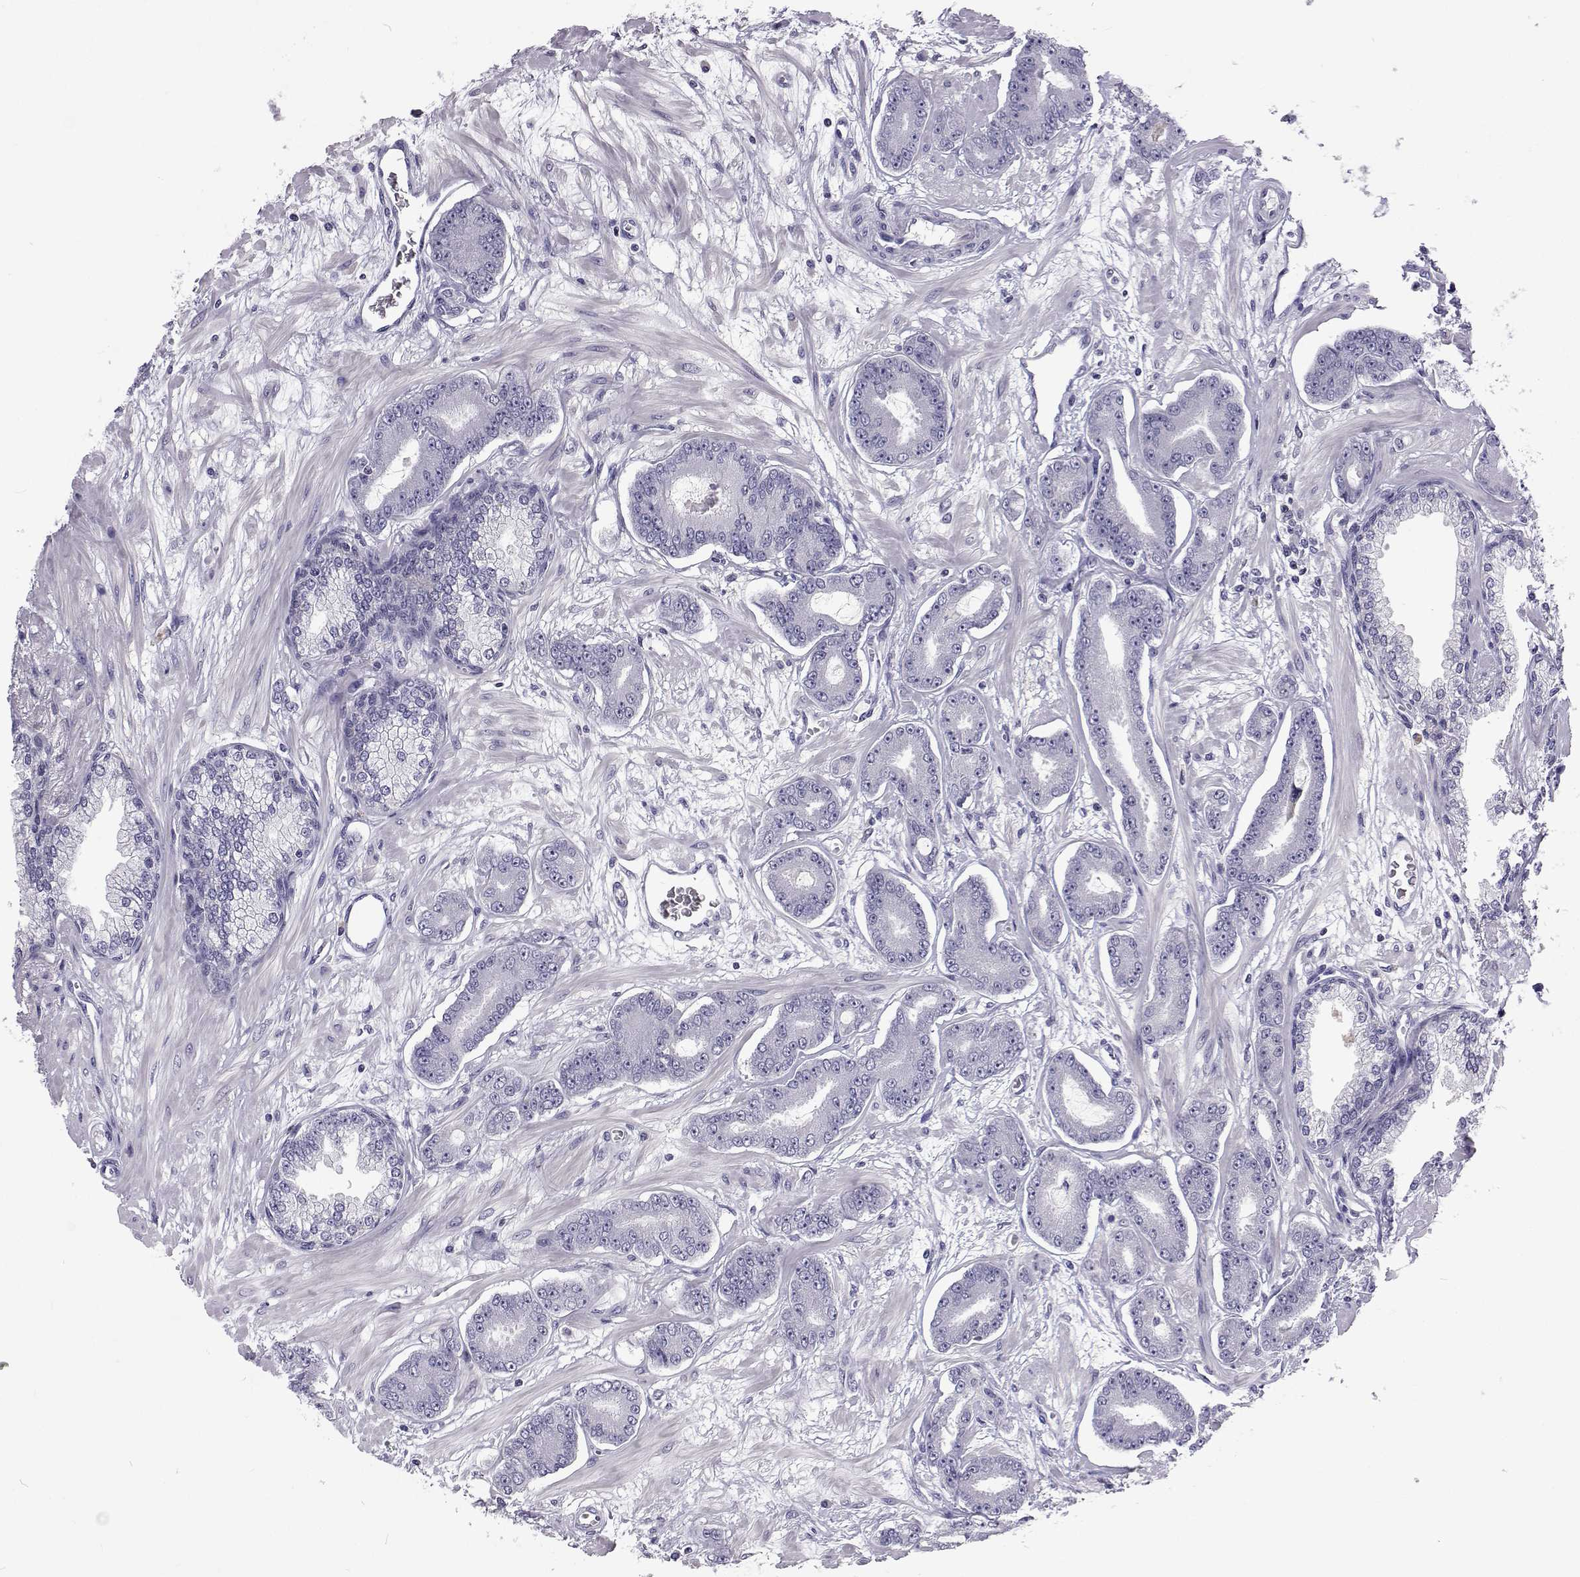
{"staining": {"intensity": "negative", "quantity": "none", "location": "none"}, "tissue": "prostate cancer", "cell_type": "Tumor cells", "image_type": "cancer", "snomed": [{"axis": "morphology", "description": "Adenocarcinoma, Low grade"}, {"axis": "topography", "description": "Prostate"}], "caption": "Micrograph shows no significant protein staining in tumor cells of prostate low-grade adenocarcinoma.", "gene": "GALM", "patient": {"sex": "male", "age": 64}}